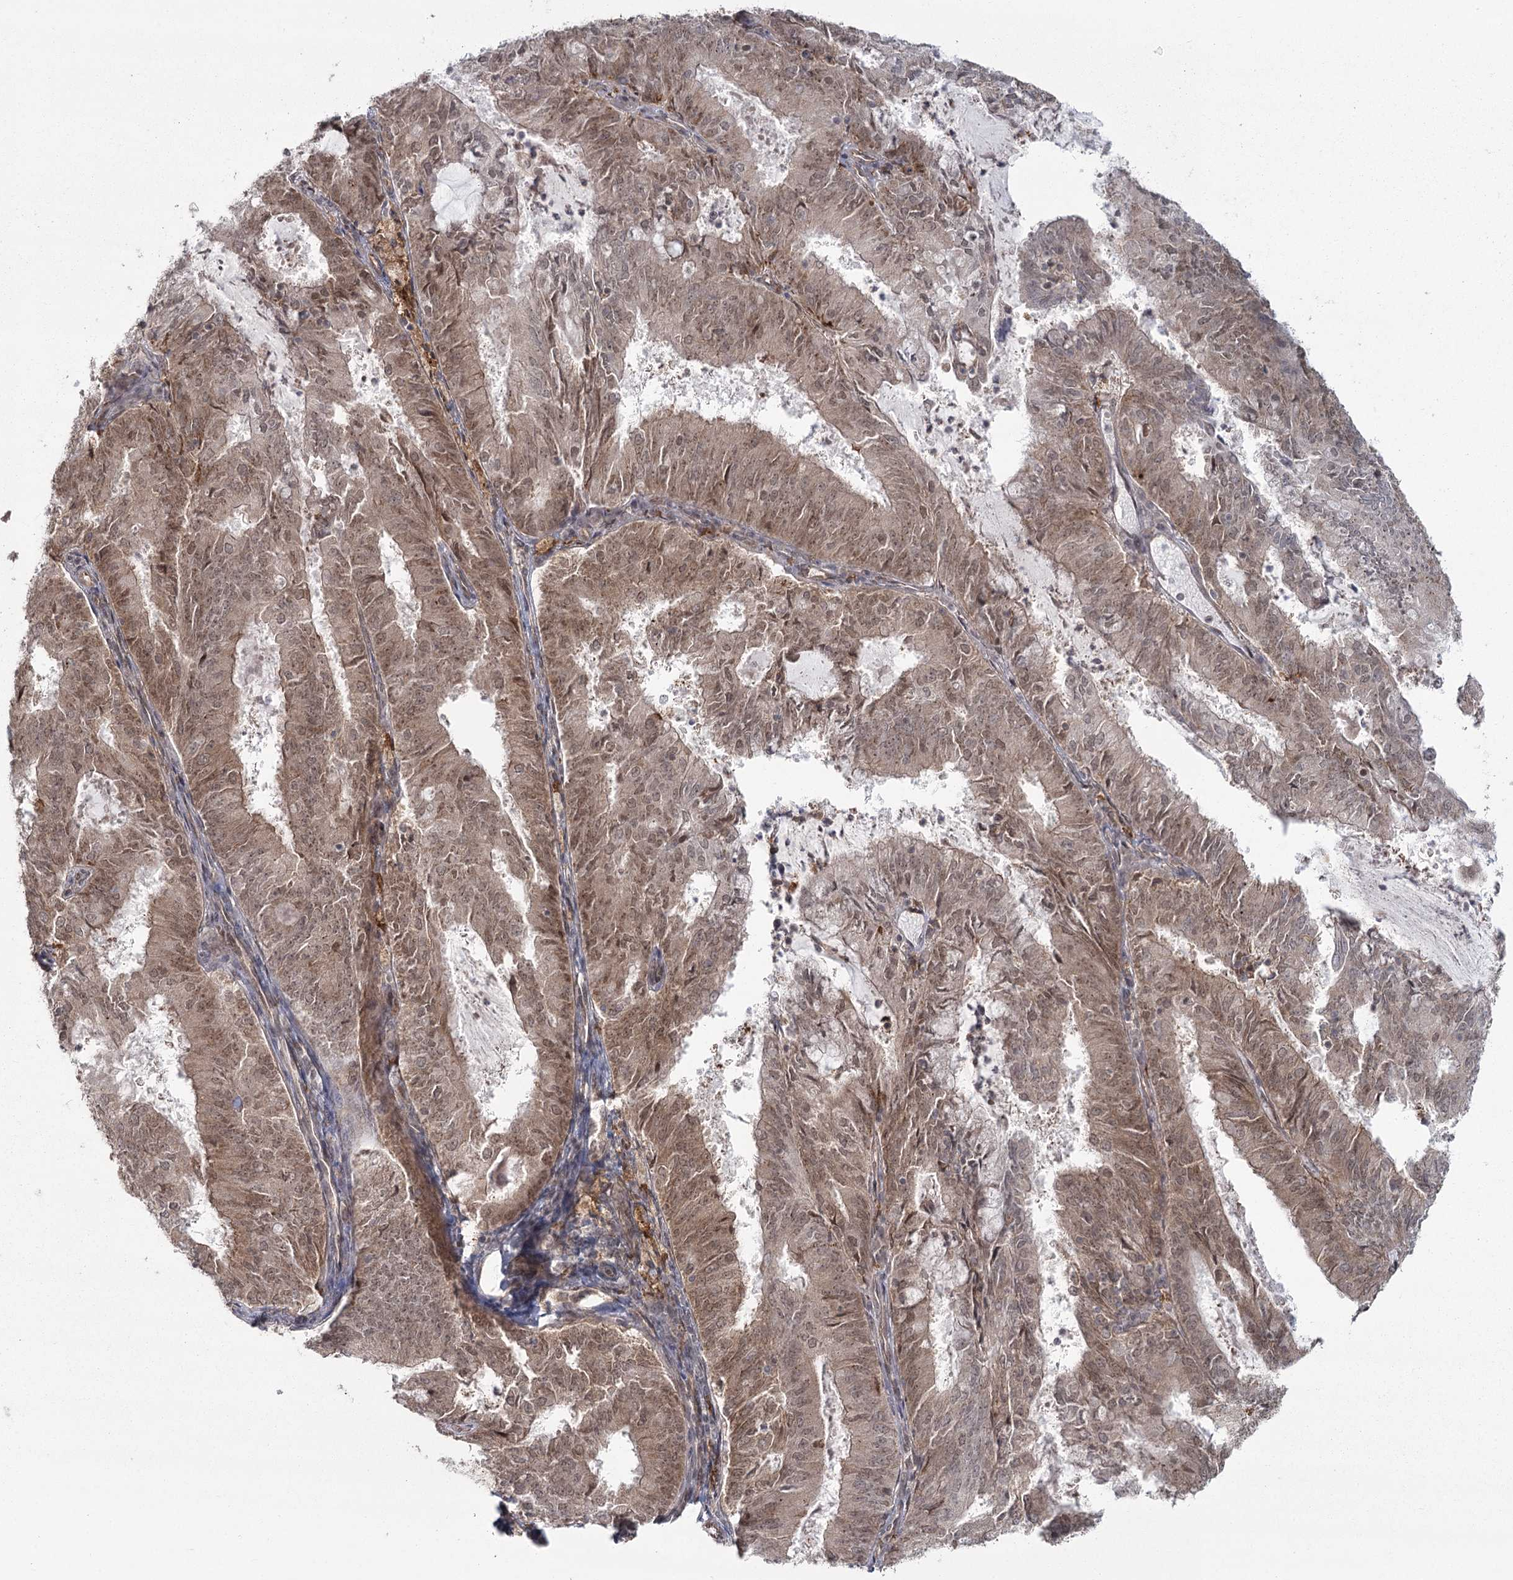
{"staining": {"intensity": "moderate", "quantity": ">75%", "location": "cytoplasmic/membranous,nuclear"}, "tissue": "endometrial cancer", "cell_type": "Tumor cells", "image_type": "cancer", "snomed": [{"axis": "morphology", "description": "Adenocarcinoma, NOS"}, {"axis": "topography", "description": "Endometrium"}], "caption": "DAB immunohistochemical staining of human endometrial cancer (adenocarcinoma) shows moderate cytoplasmic/membranous and nuclear protein positivity in about >75% of tumor cells.", "gene": "AP2M1", "patient": {"sex": "female", "age": 57}}